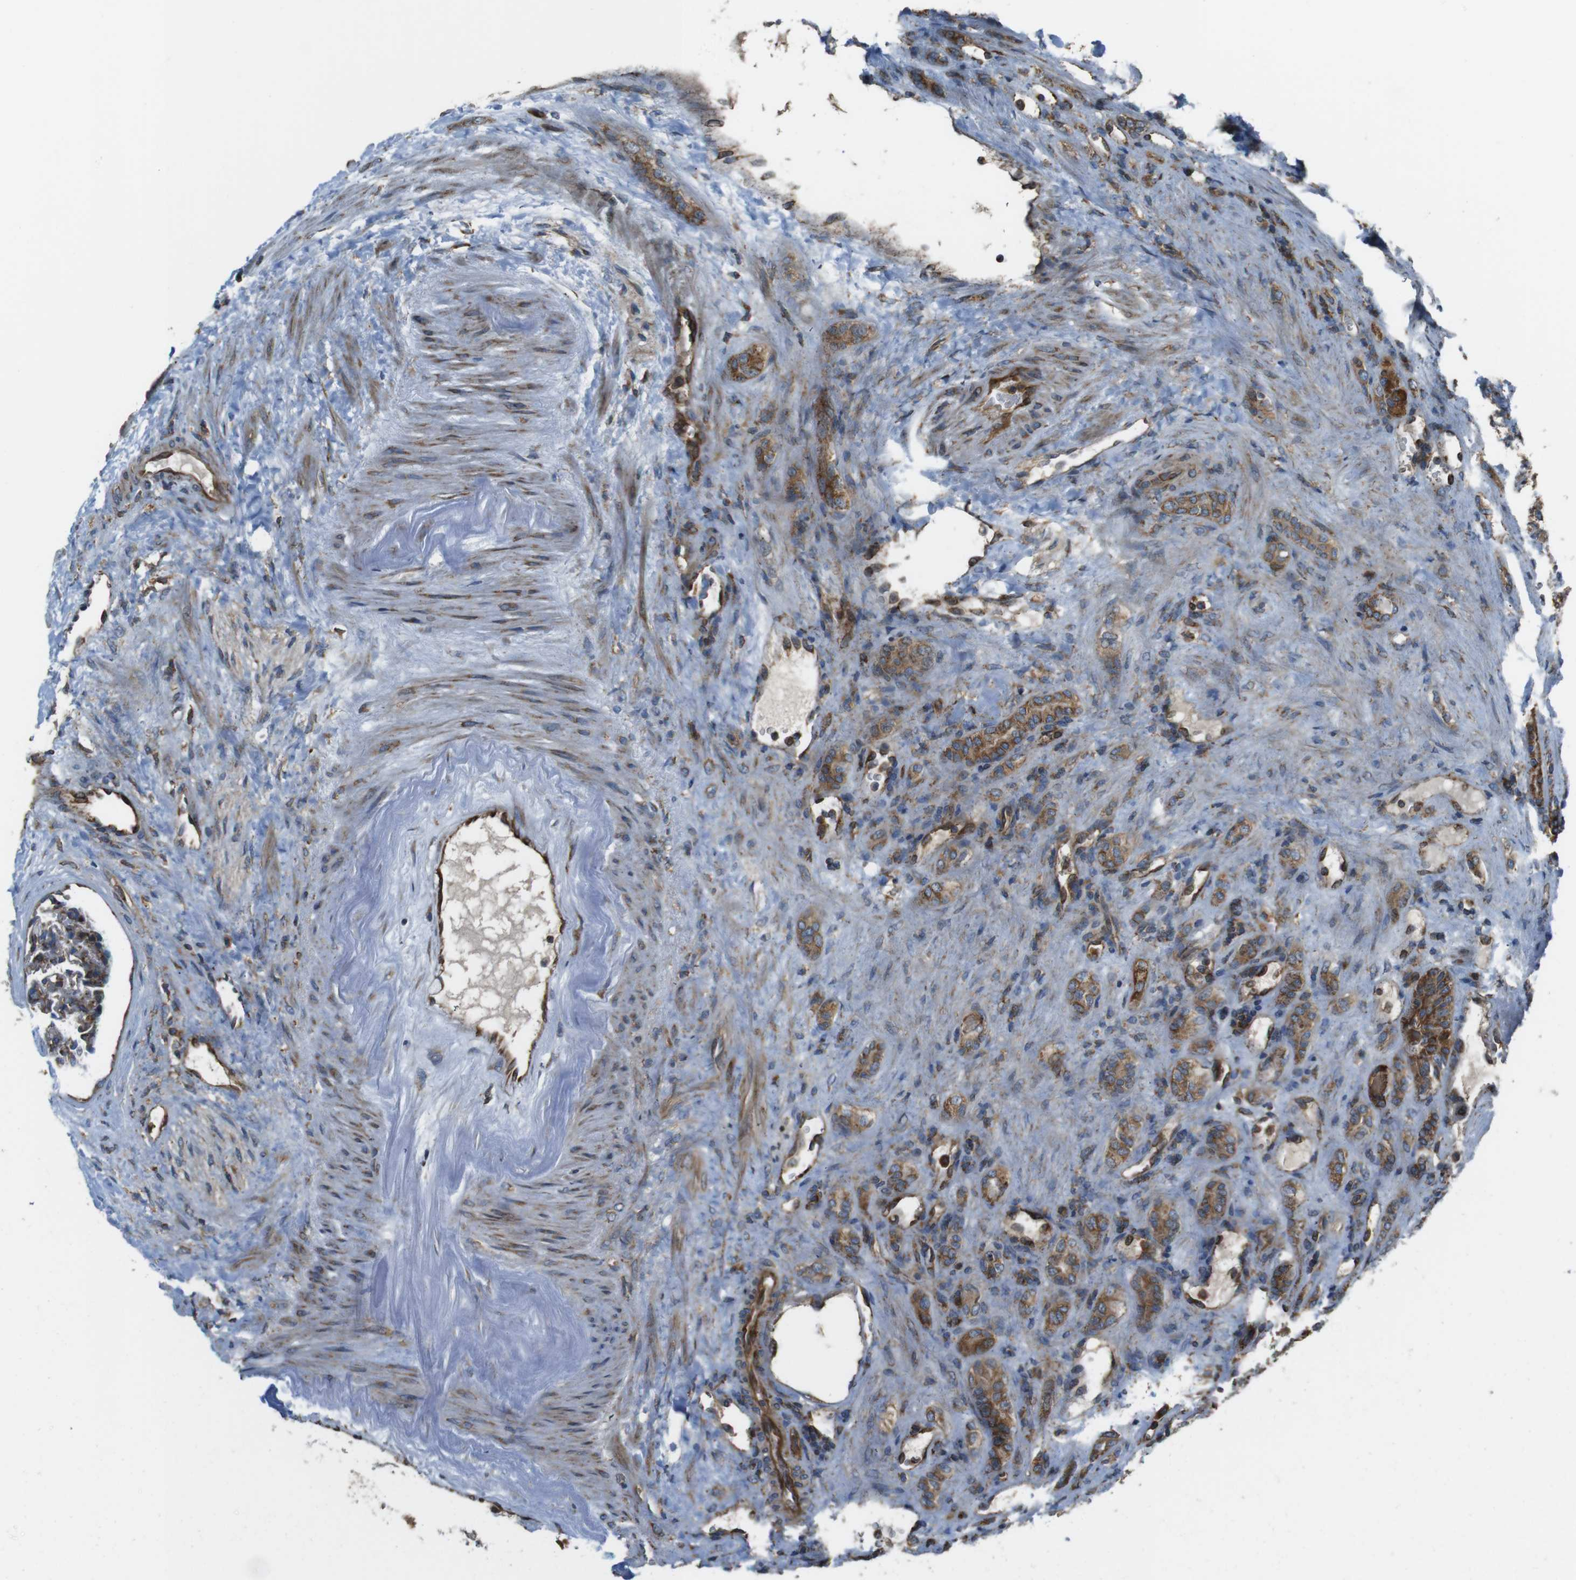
{"staining": {"intensity": "moderate", "quantity": "25%-75%", "location": "cytoplasmic/membranous"}, "tissue": "renal cancer", "cell_type": "Tumor cells", "image_type": "cancer", "snomed": [{"axis": "morphology", "description": "Adenocarcinoma, NOS"}, {"axis": "topography", "description": "Kidney"}], "caption": "Immunohistochemistry (IHC) photomicrograph of renal cancer stained for a protein (brown), which shows medium levels of moderate cytoplasmic/membranous staining in about 25%-75% of tumor cells.", "gene": "GIMAP8", "patient": {"sex": "male", "age": 61}}